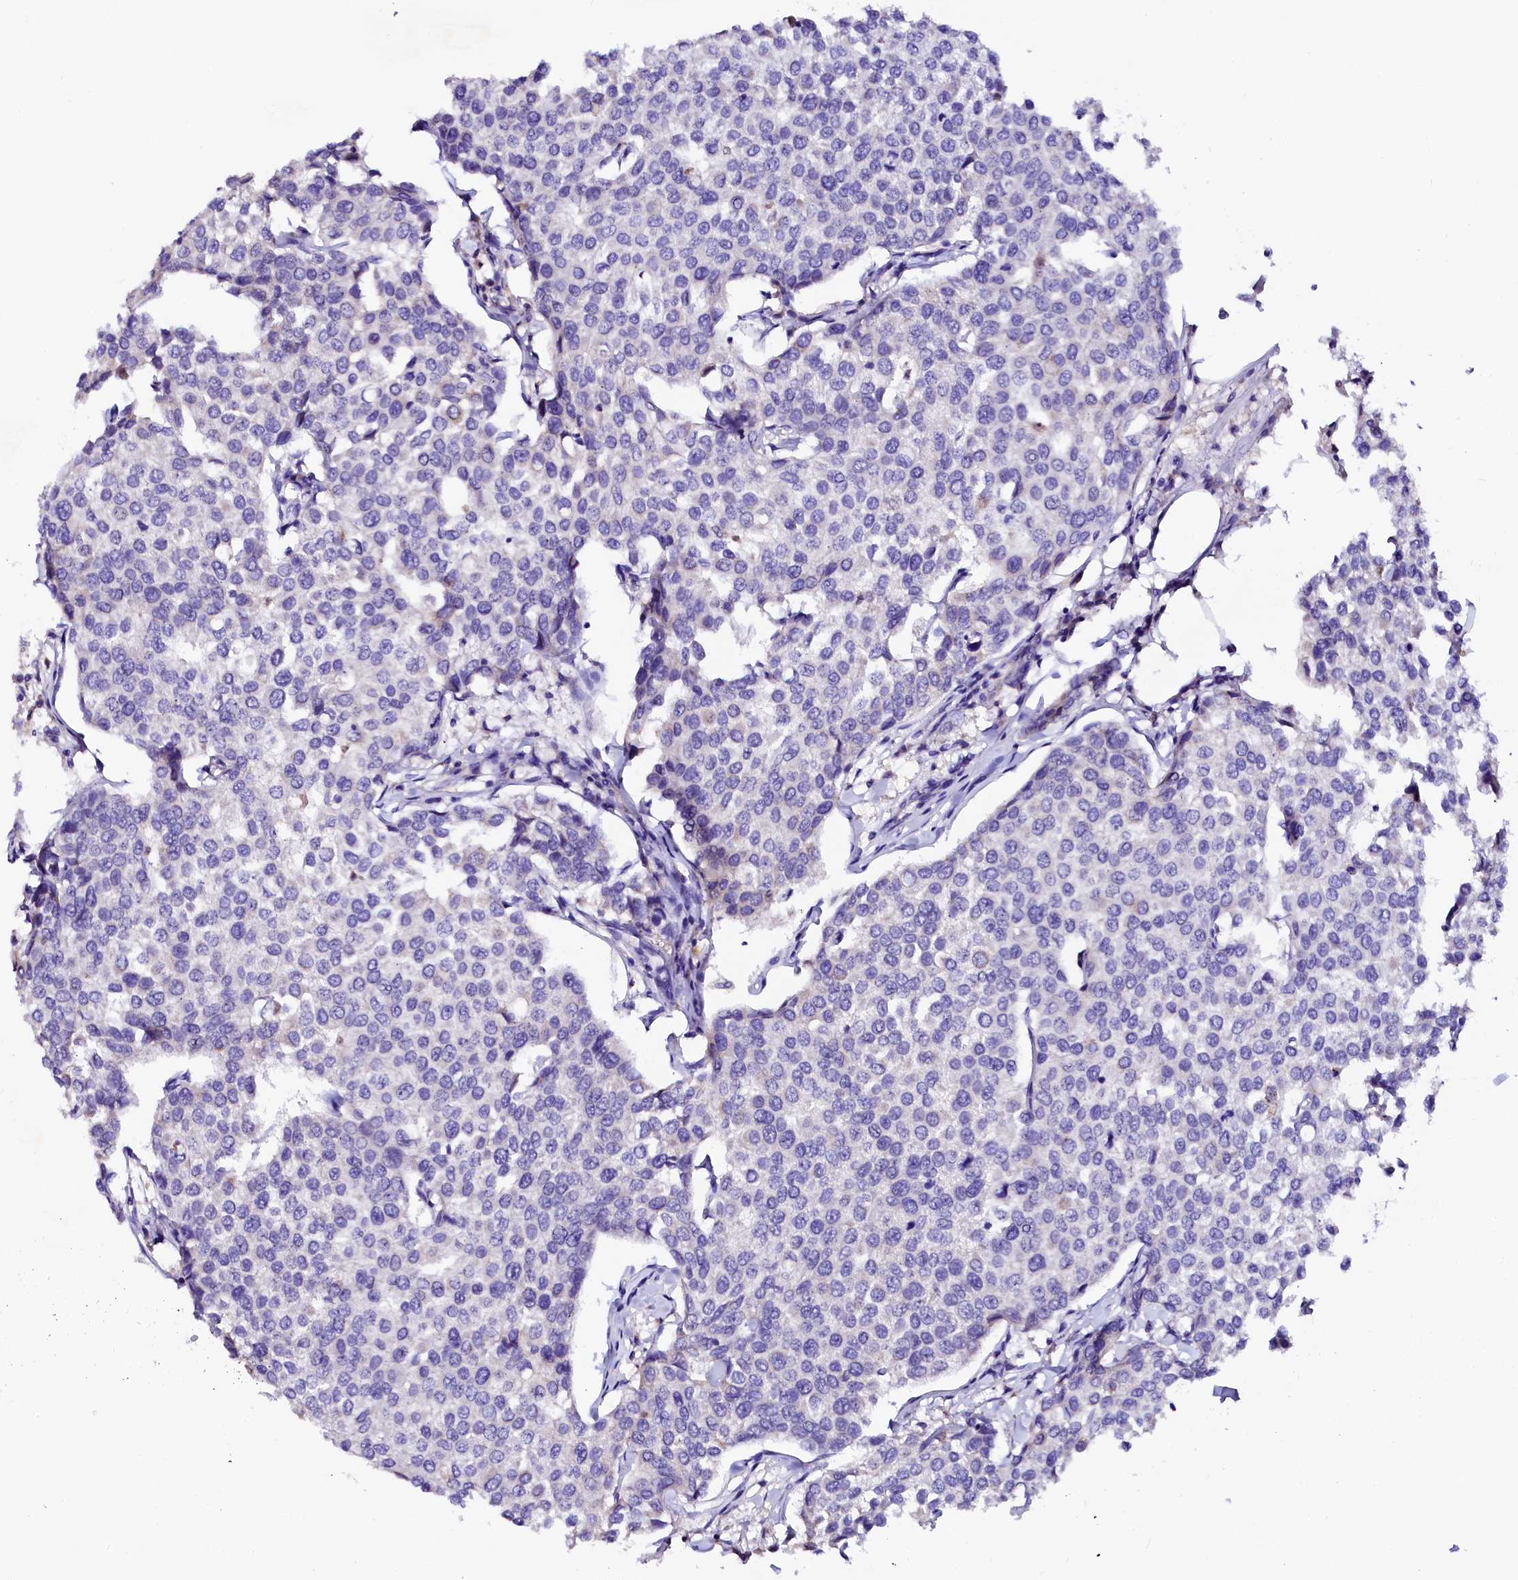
{"staining": {"intensity": "negative", "quantity": "none", "location": "none"}, "tissue": "breast cancer", "cell_type": "Tumor cells", "image_type": "cancer", "snomed": [{"axis": "morphology", "description": "Duct carcinoma"}, {"axis": "topography", "description": "Breast"}], "caption": "IHC micrograph of human breast cancer (infiltrating ductal carcinoma) stained for a protein (brown), which reveals no expression in tumor cells.", "gene": "NALF1", "patient": {"sex": "female", "age": 55}}